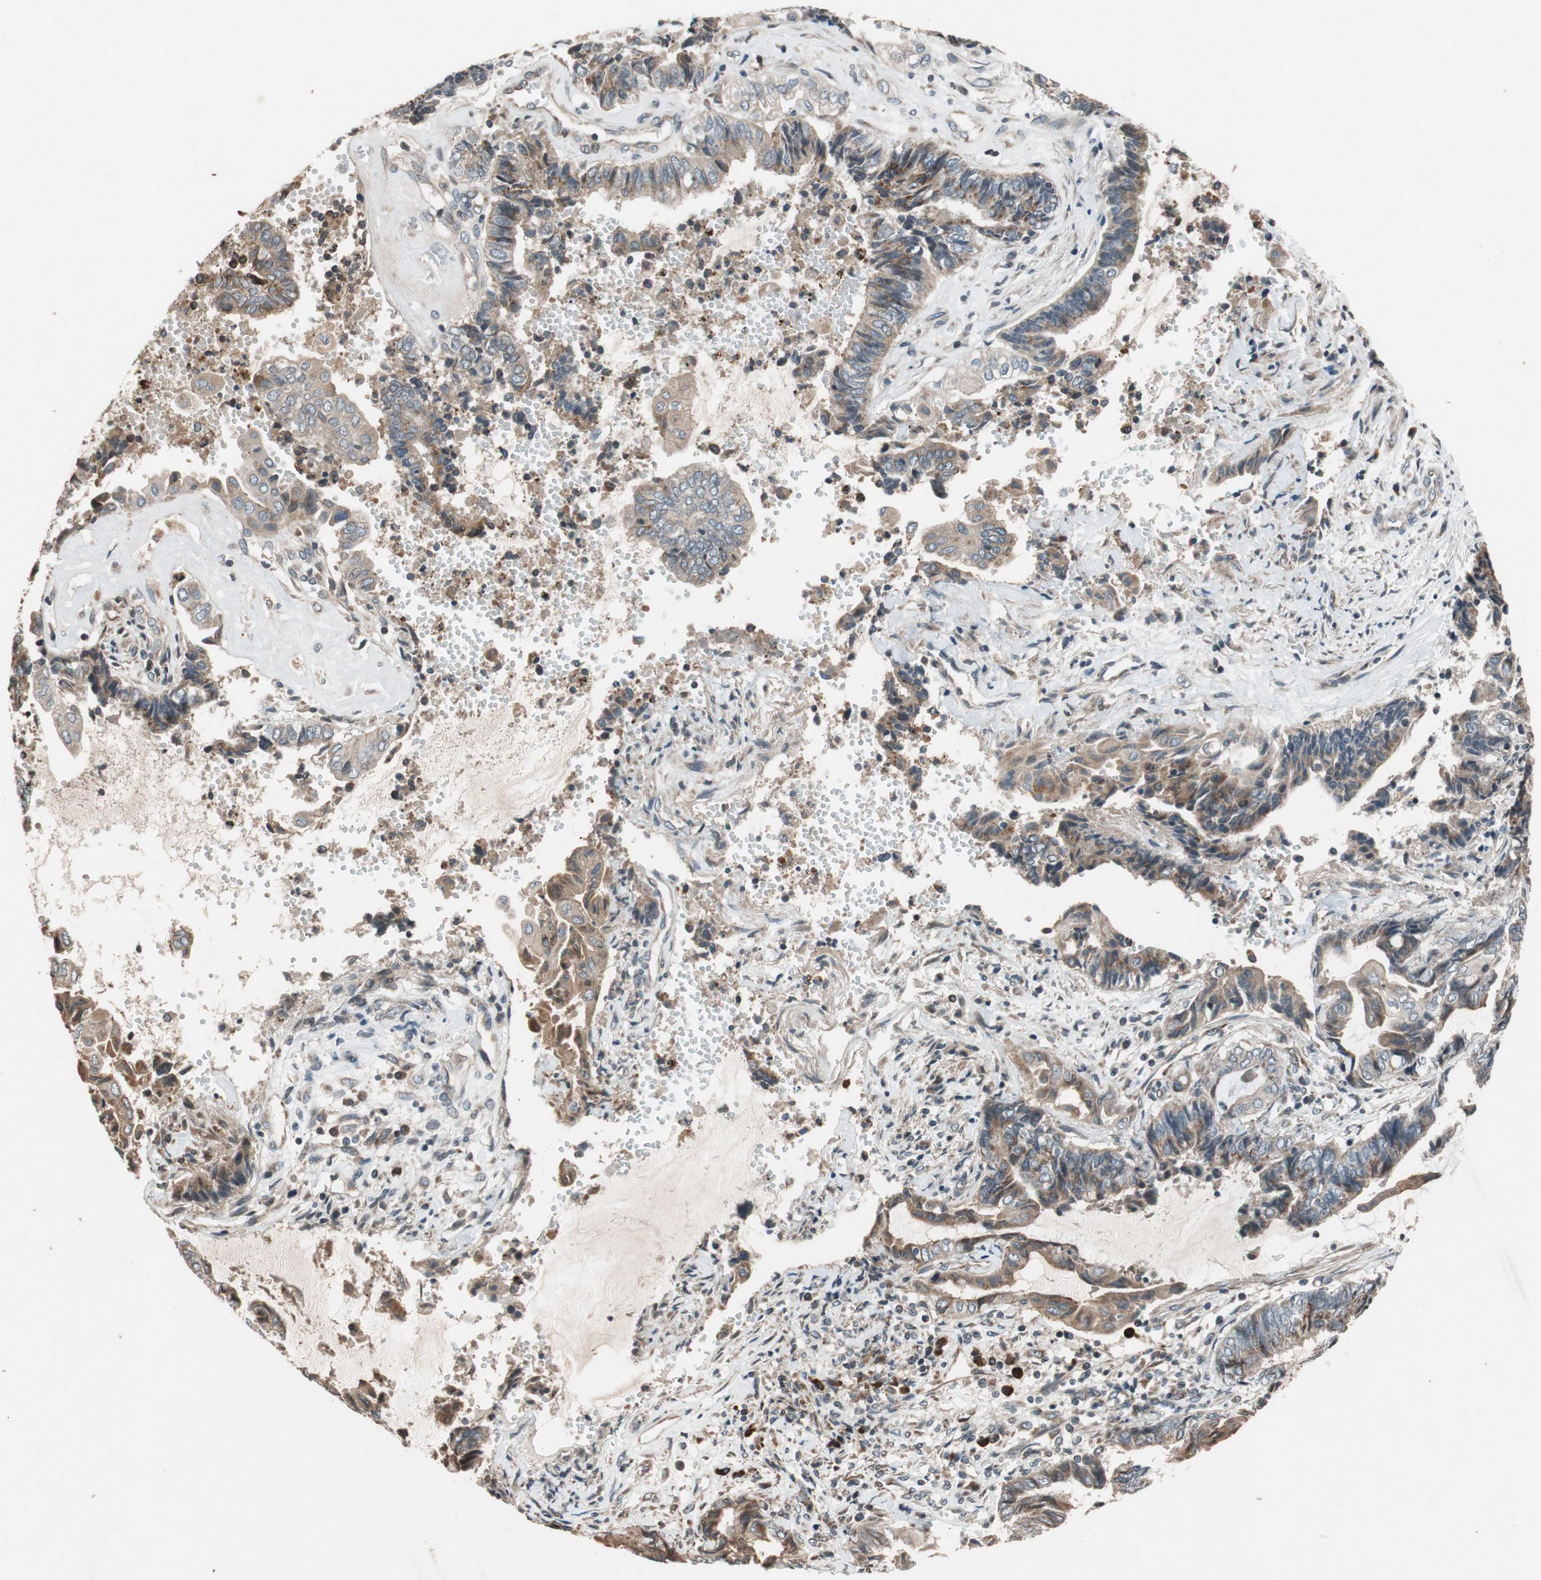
{"staining": {"intensity": "moderate", "quantity": ">75%", "location": "cytoplasmic/membranous"}, "tissue": "endometrial cancer", "cell_type": "Tumor cells", "image_type": "cancer", "snomed": [{"axis": "morphology", "description": "Adenocarcinoma, NOS"}, {"axis": "topography", "description": "Uterus"}, {"axis": "topography", "description": "Endometrium"}], "caption": "Endometrial cancer (adenocarcinoma) stained with a brown dye displays moderate cytoplasmic/membranous positive staining in about >75% of tumor cells.", "gene": "ATP2C1", "patient": {"sex": "female", "age": 70}}